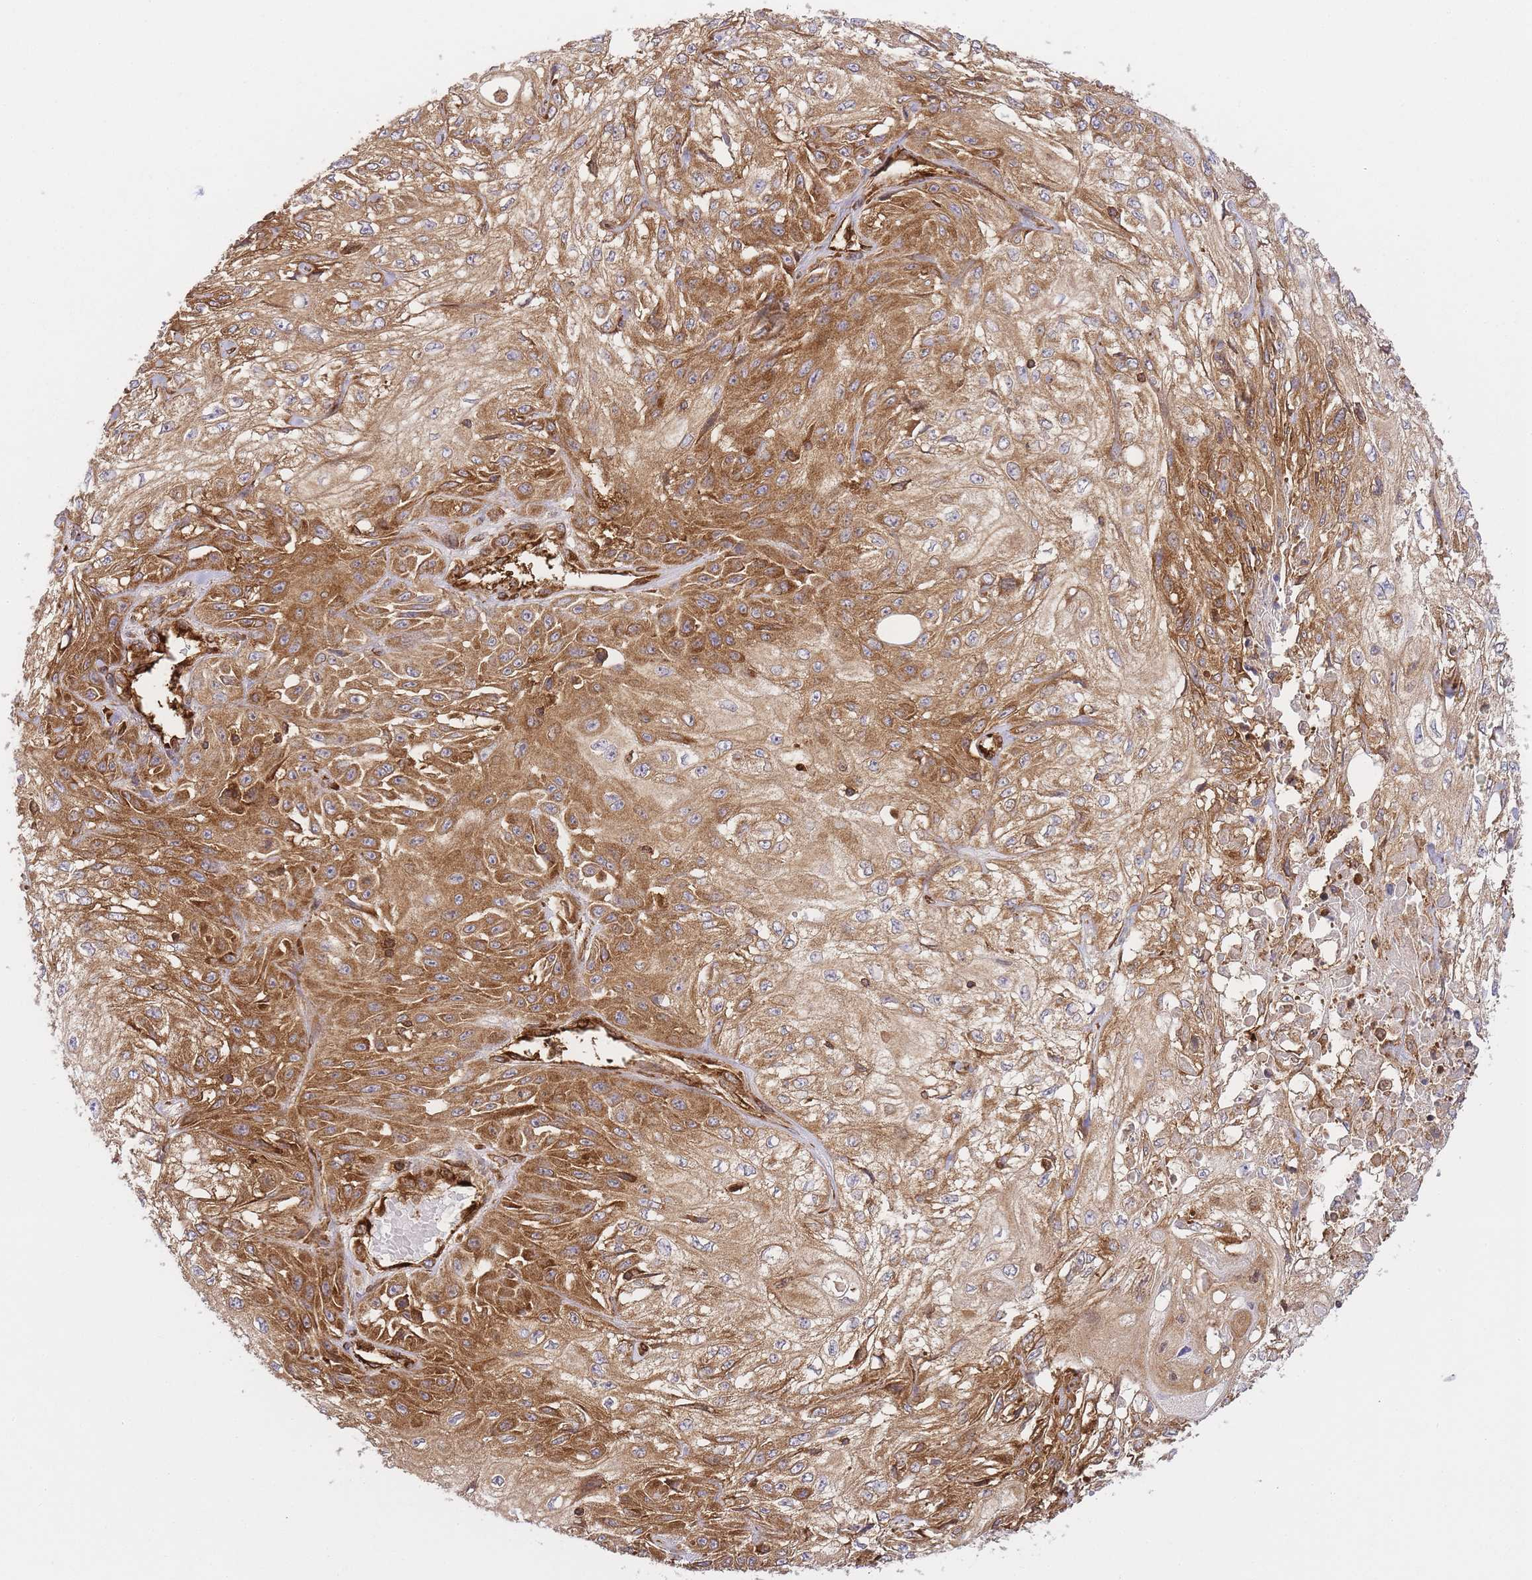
{"staining": {"intensity": "moderate", "quantity": ">75%", "location": "cytoplasmic/membranous"}, "tissue": "skin cancer", "cell_type": "Tumor cells", "image_type": "cancer", "snomed": [{"axis": "morphology", "description": "Squamous cell carcinoma, NOS"}, {"axis": "morphology", "description": "Squamous cell carcinoma, metastatic, NOS"}, {"axis": "topography", "description": "Skin"}, {"axis": "topography", "description": "Lymph node"}], "caption": "Skin cancer (metastatic squamous cell carcinoma) stained with DAB immunohistochemistry reveals medium levels of moderate cytoplasmic/membranous positivity in approximately >75% of tumor cells. (Brightfield microscopy of DAB IHC at high magnification).", "gene": "MSN", "patient": {"sex": "male", "age": 75}}